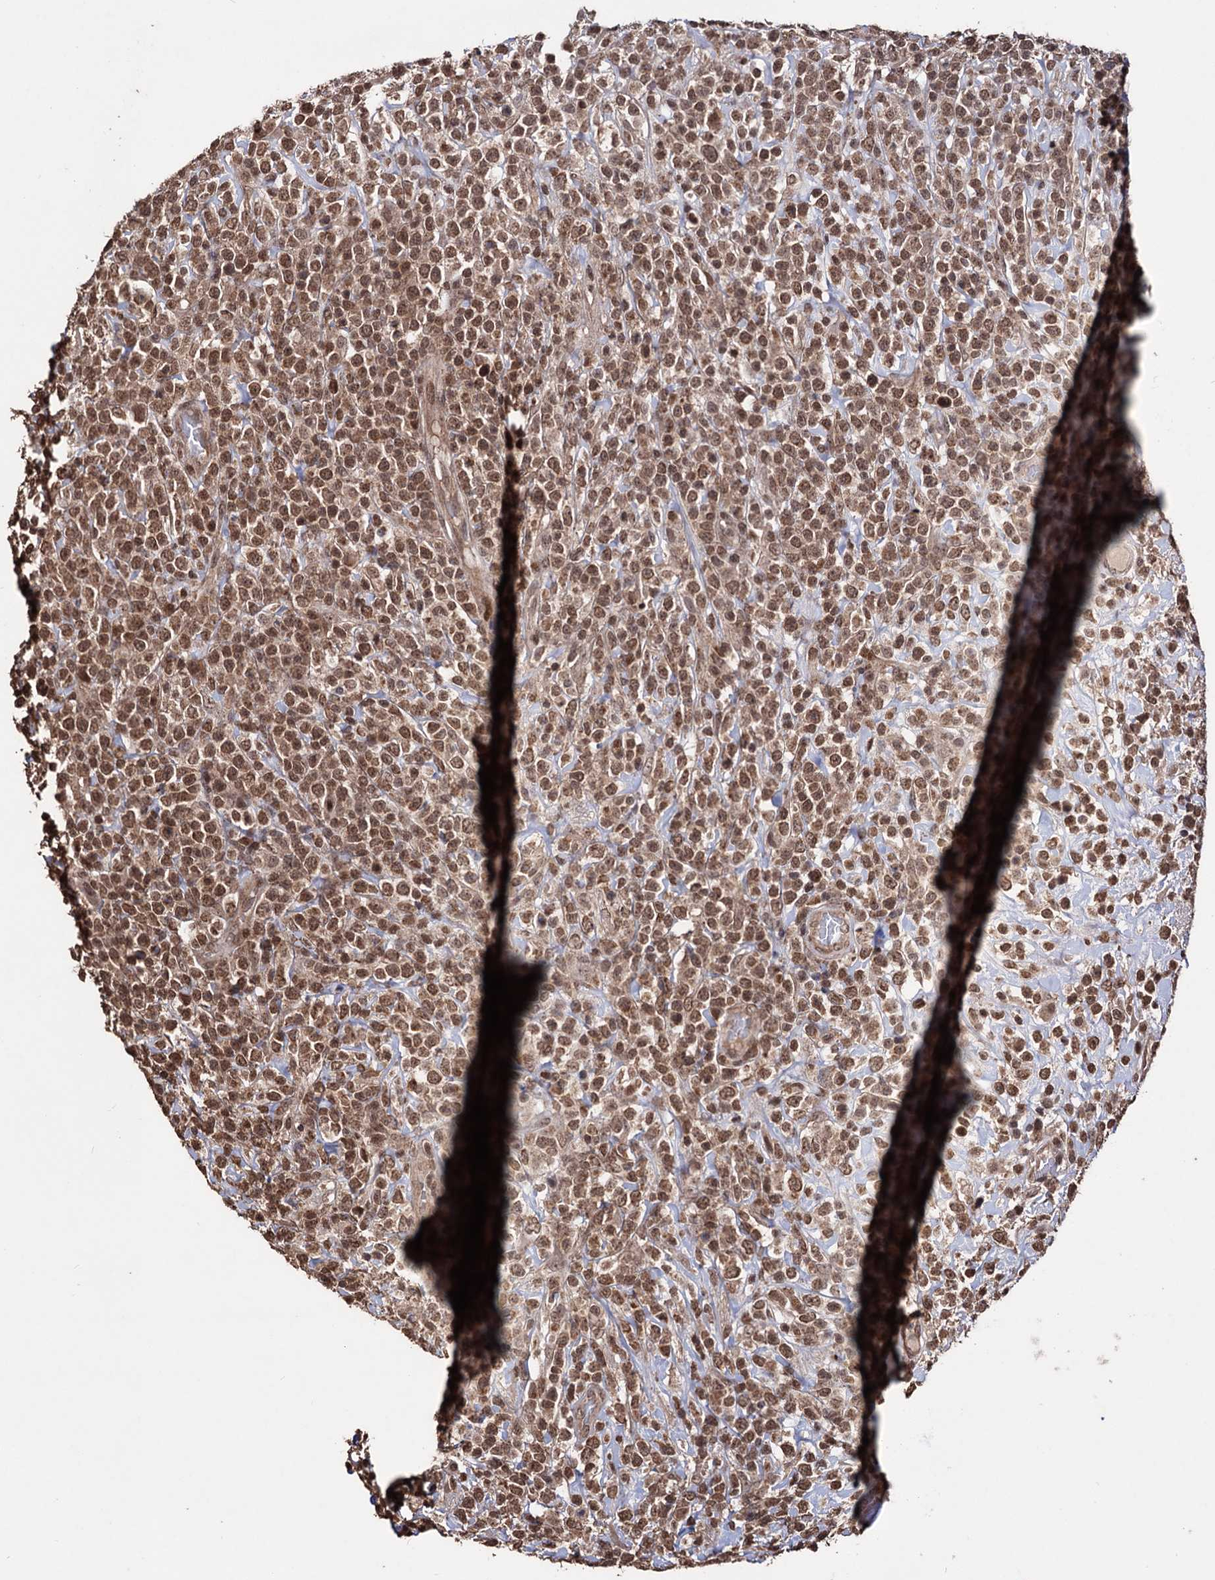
{"staining": {"intensity": "moderate", "quantity": ">75%", "location": "nuclear"}, "tissue": "lymphoma", "cell_type": "Tumor cells", "image_type": "cancer", "snomed": [{"axis": "morphology", "description": "Malignant lymphoma, non-Hodgkin's type, High grade"}, {"axis": "topography", "description": "Colon"}], "caption": "IHC photomicrograph of human lymphoma stained for a protein (brown), which reveals medium levels of moderate nuclear positivity in about >75% of tumor cells.", "gene": "KLF5", "patient": {"sex": "female", "age": 53}}